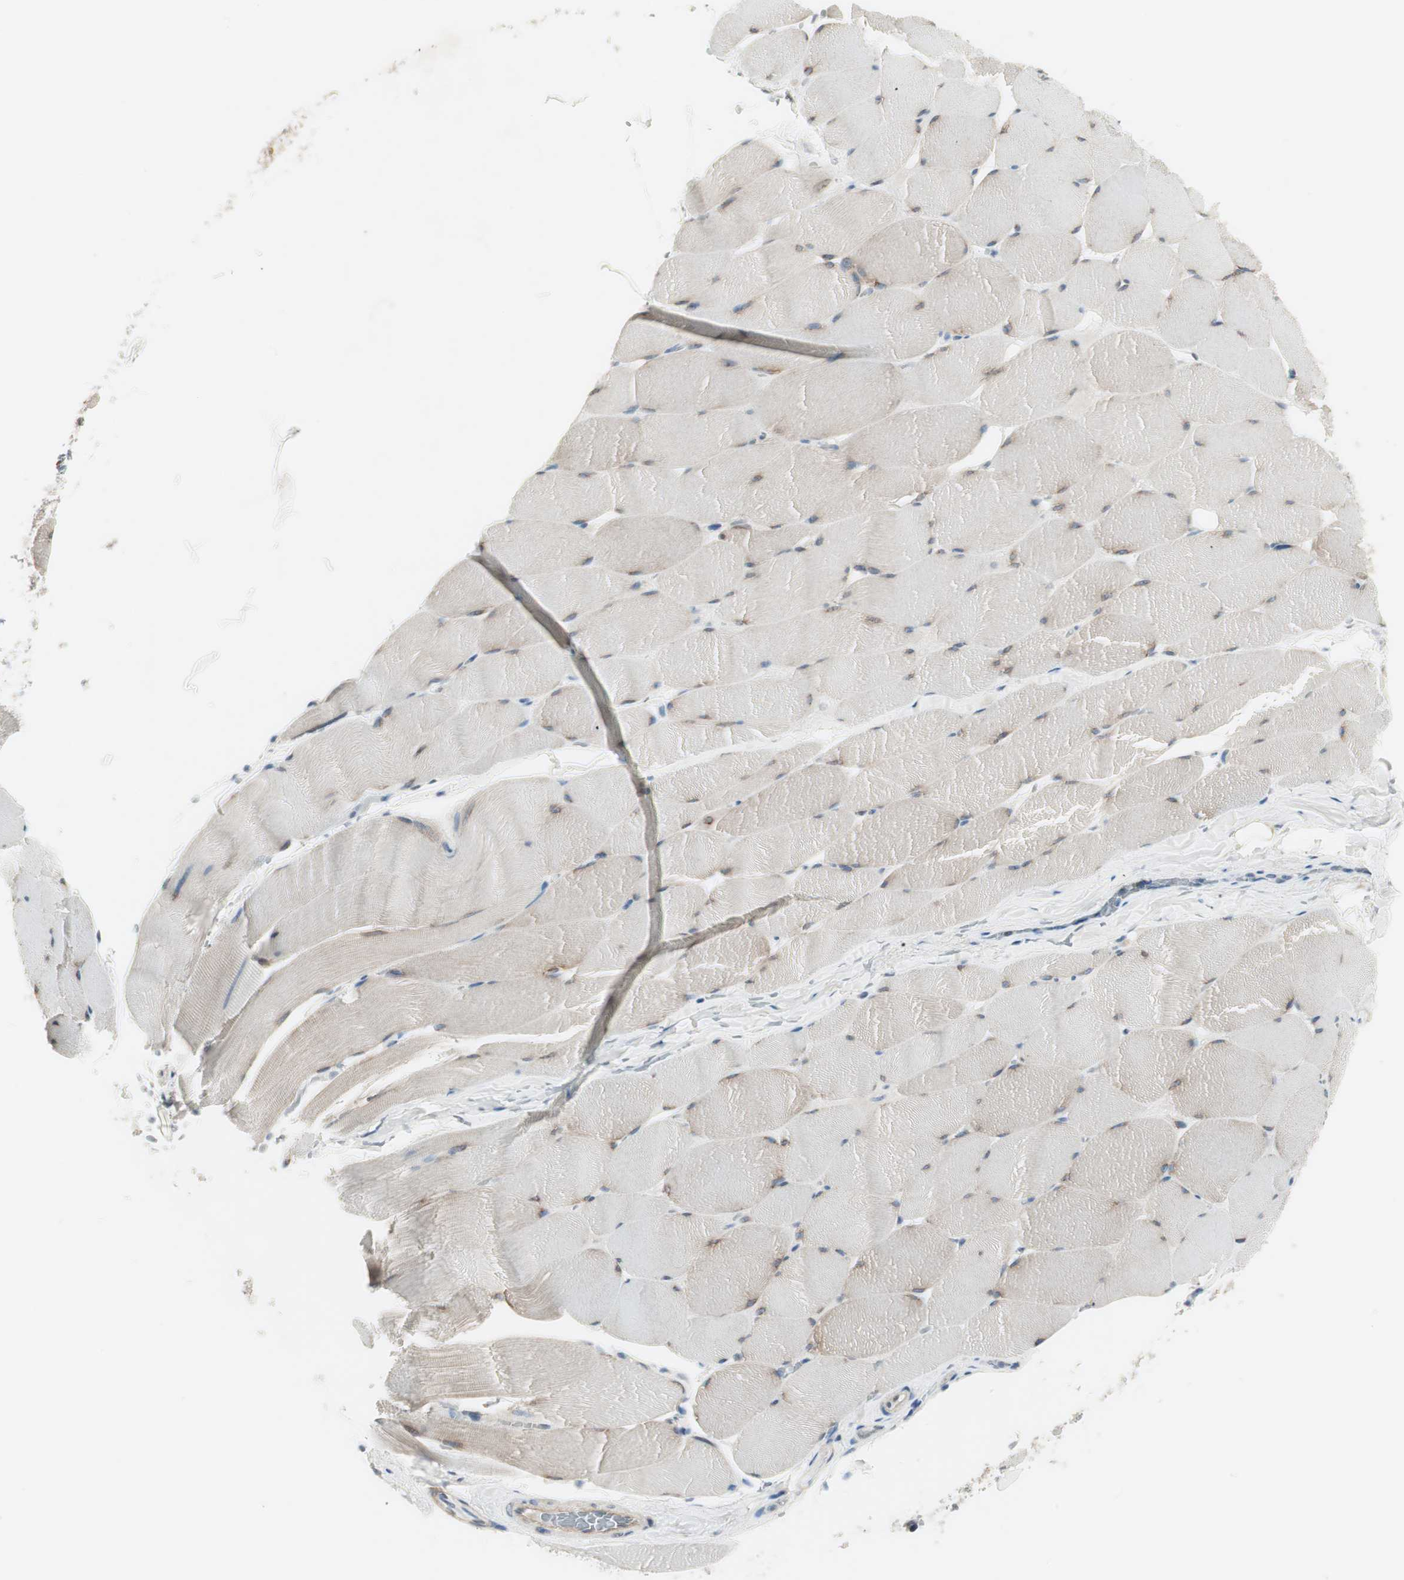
{"staining": {"intensity": "weak", "quantity": "25%-75%", "location": "cytoplasmic/membranous"}, "tissue": "skeletal muscle", "cell_type": "Myocytes", "image_type": "normal", "snomed": [{"axis": "morphology", "description": "Normal tissue, NOS"}, {"axis": "topography", "description": "Skeletal muscle"}], "caption": "The histopathology image demonstrates a brown stain indicating the presence of a protein in the cytoplasmic/membranous of myocytes in skeletal muscle. (DAB (3,3'-diaminobenzidine) IHC with brightfield microscopy, high magnification).", "gene": "ITGB4", "patient": {"sex": "male", "age": 62}}